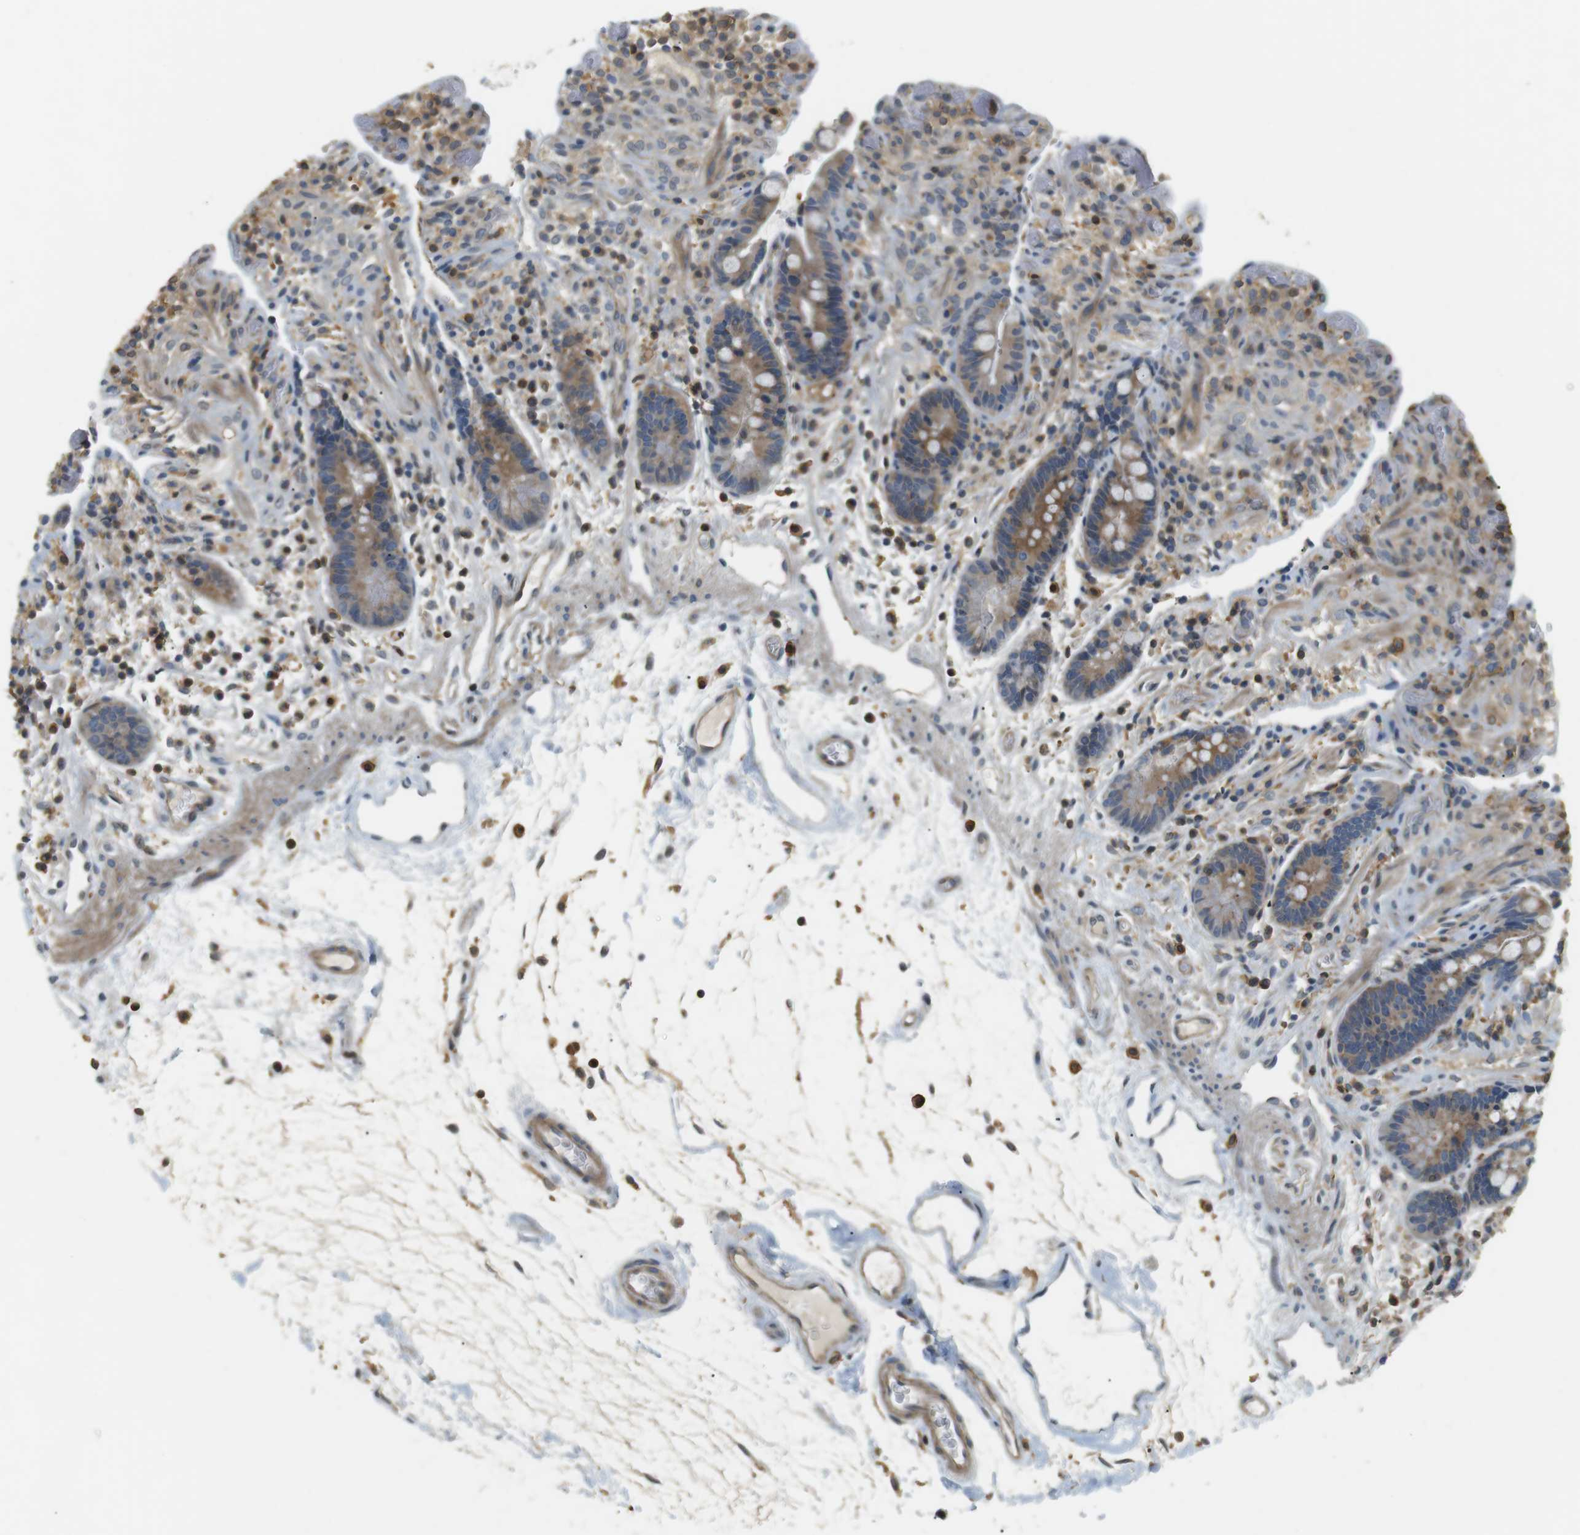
{"staining": {"intensity": "moderate", "quantity": ">75%", "location": "cytoplasmic/membranous"}, "tissue": "colon", "cell_type": "Endothelial cells", "image_type": "normal", "snomed": [{"axis": "morphology", "description": "Normal tissue, NOS"}, {"axis": "topography", "description": "Colon"}], "caption": "Protein staining exhibits moderate cytoplasmic/membranous staining in about >75% of endothelial cells in unremarkable colon.", "gene": "P2RY1", "patient": {"sex": "male", "age": 73}}